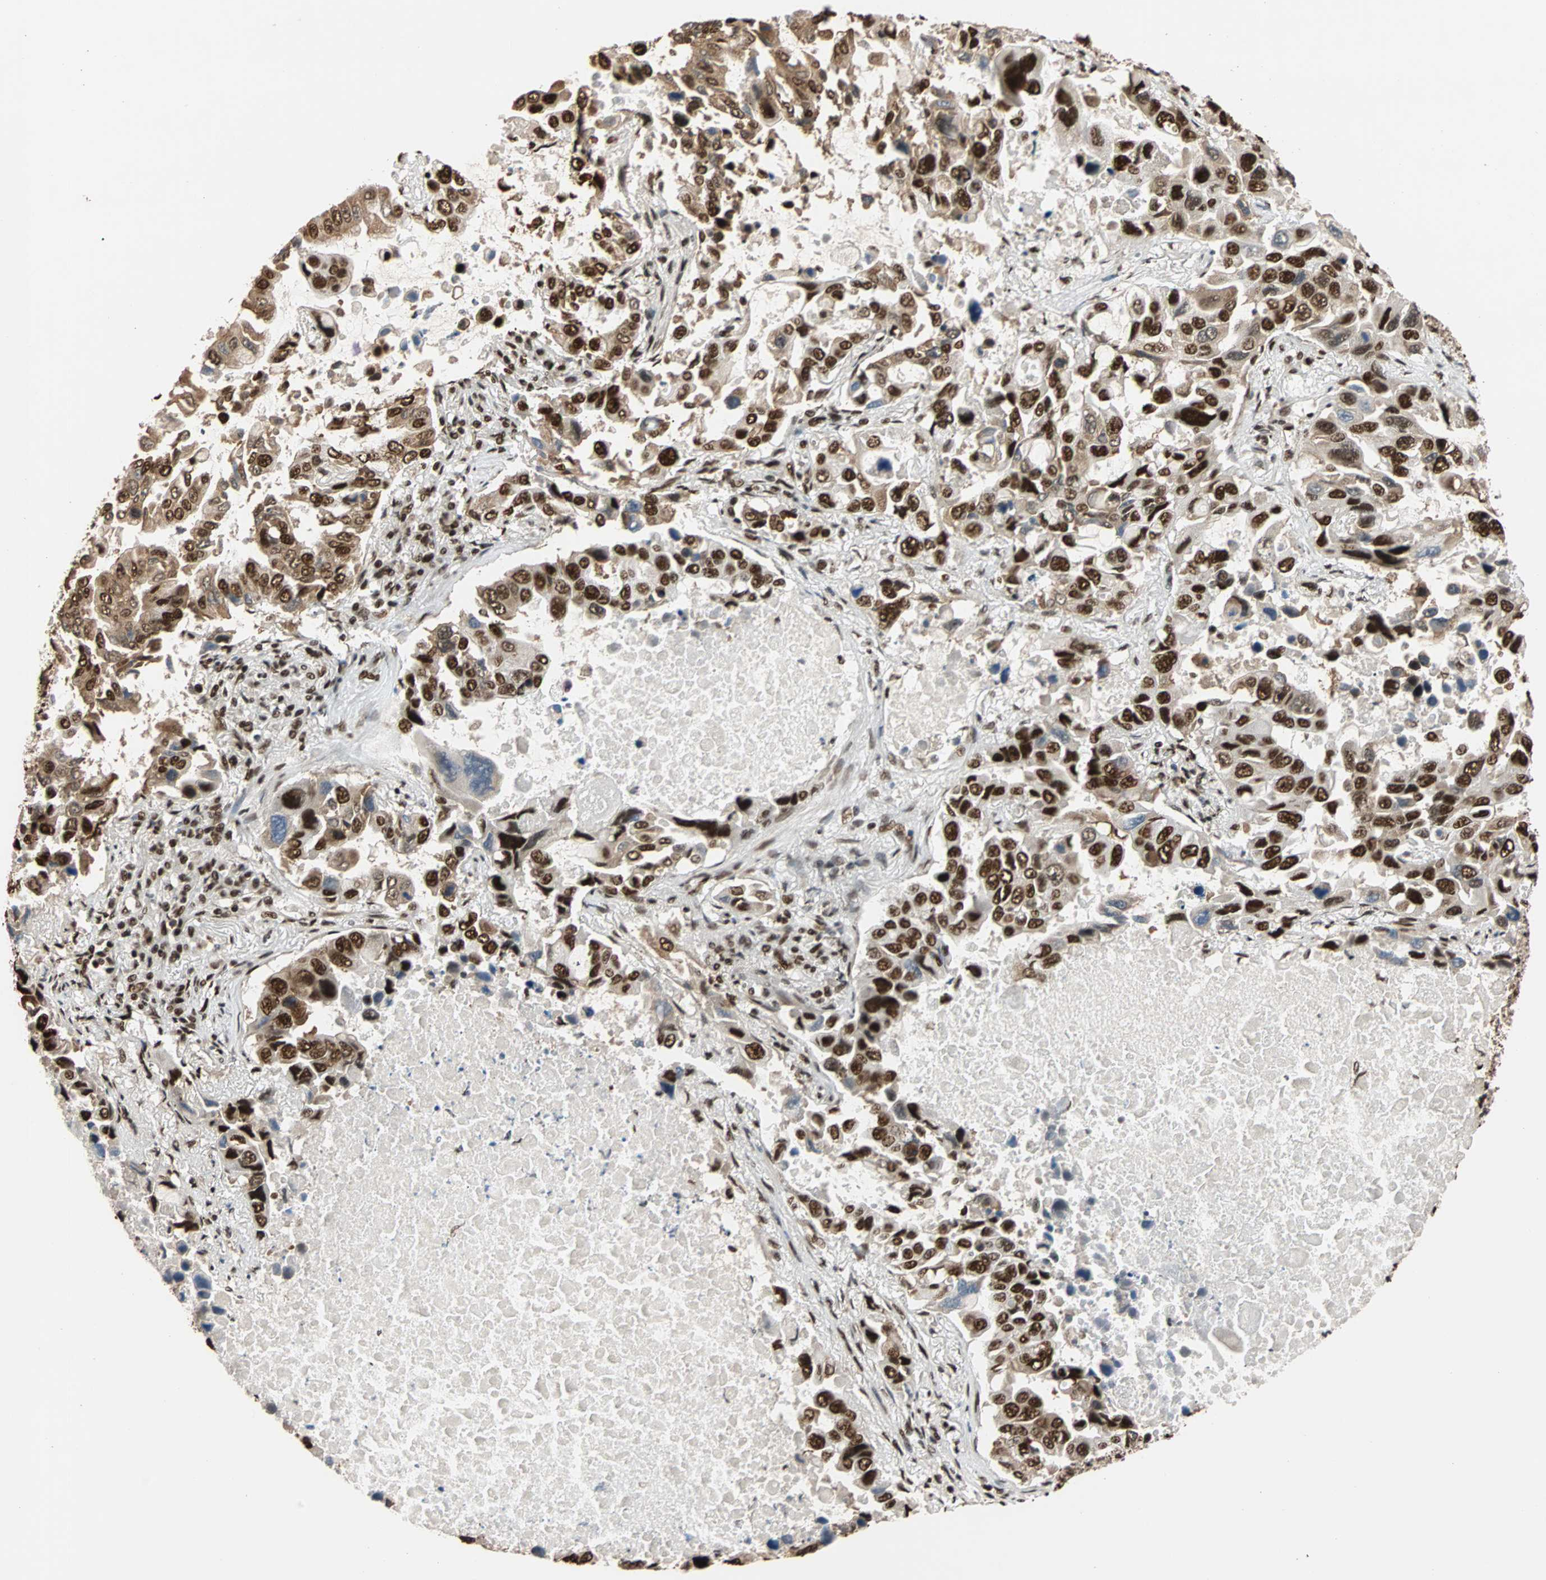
{"staining": {"intensity": "strong", "quantity": ">75%", "location": "nuclear"}, "tissue": "lung cancer", "cell_type": "Tumor cells", "image_type": "cancer", "snomed": [{"axis": "morphology", "description": "Adenocarcinoma, NOS"}, {"axis": "topography", "description": "Lung"}], "caption": "Brown immunohistochemical staining in human lung adenocarcinoma shows strong nuclear positivity in approximately >75% of tumor cells. Immunohistochemistry stains the protein in brown and the nuclei are stained blue.", "gene": "ILF2", "patient": {"sex": "male", "age": 64}}